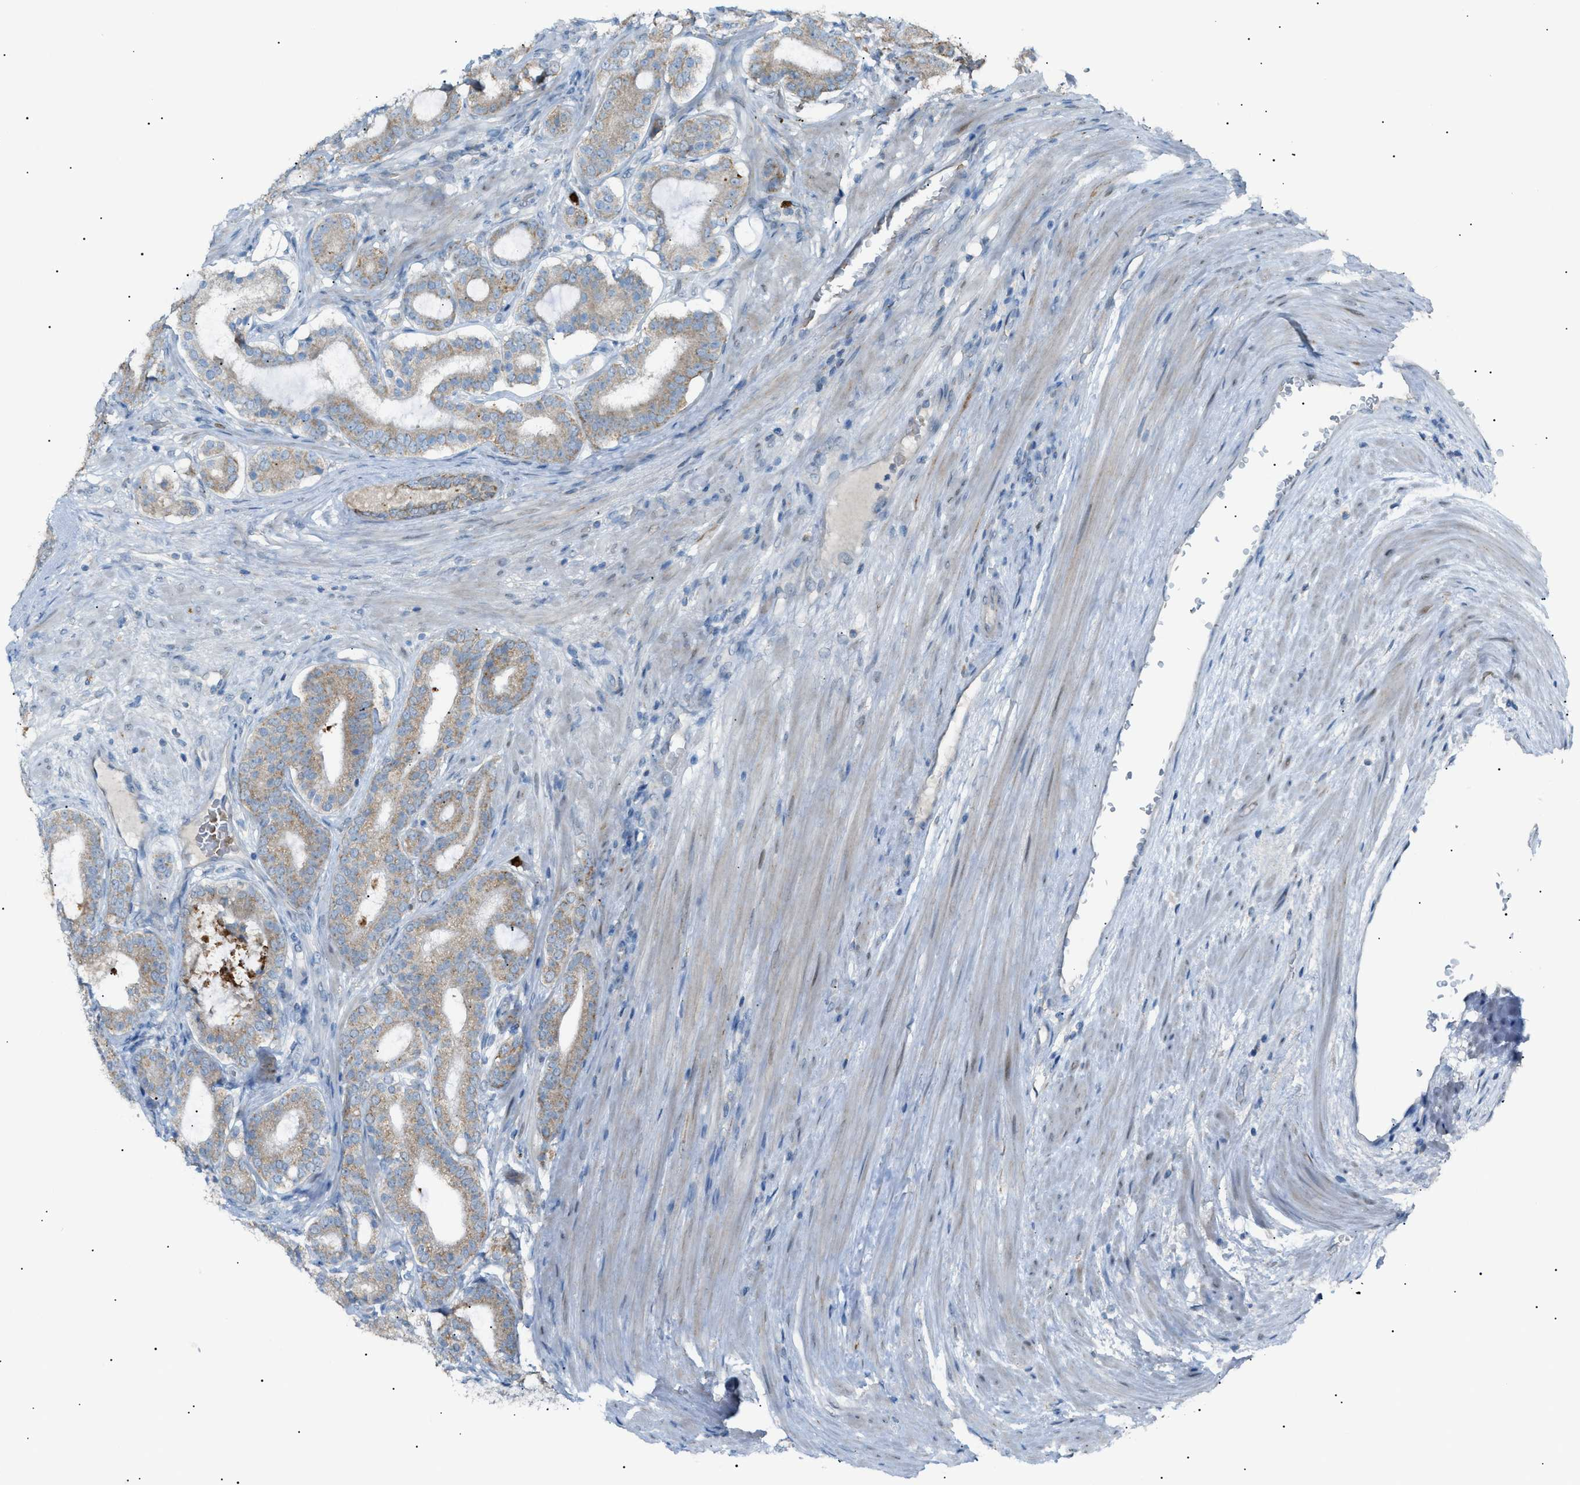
{"staining": {"intensity": "weak", "quantity": ">75%", "location": "cytoplasmic/membranous"}, "tissue": "prostate cancer", "cell_type": "Tumor cells", "image_type": "cancer", "snomed": [{"axis": "morphology", "description": "Adenocarcinoma, High grade"}, {"axis": "topography", "description": "Prostate"}], "caption": "A micrograph of human prostate cancer stained for a protein demonstrates weak cytoplasmic/membranous brown staining in tumor cells.", "gene": "ZNF516", "patient": {"sex": "male", "age": 60}}